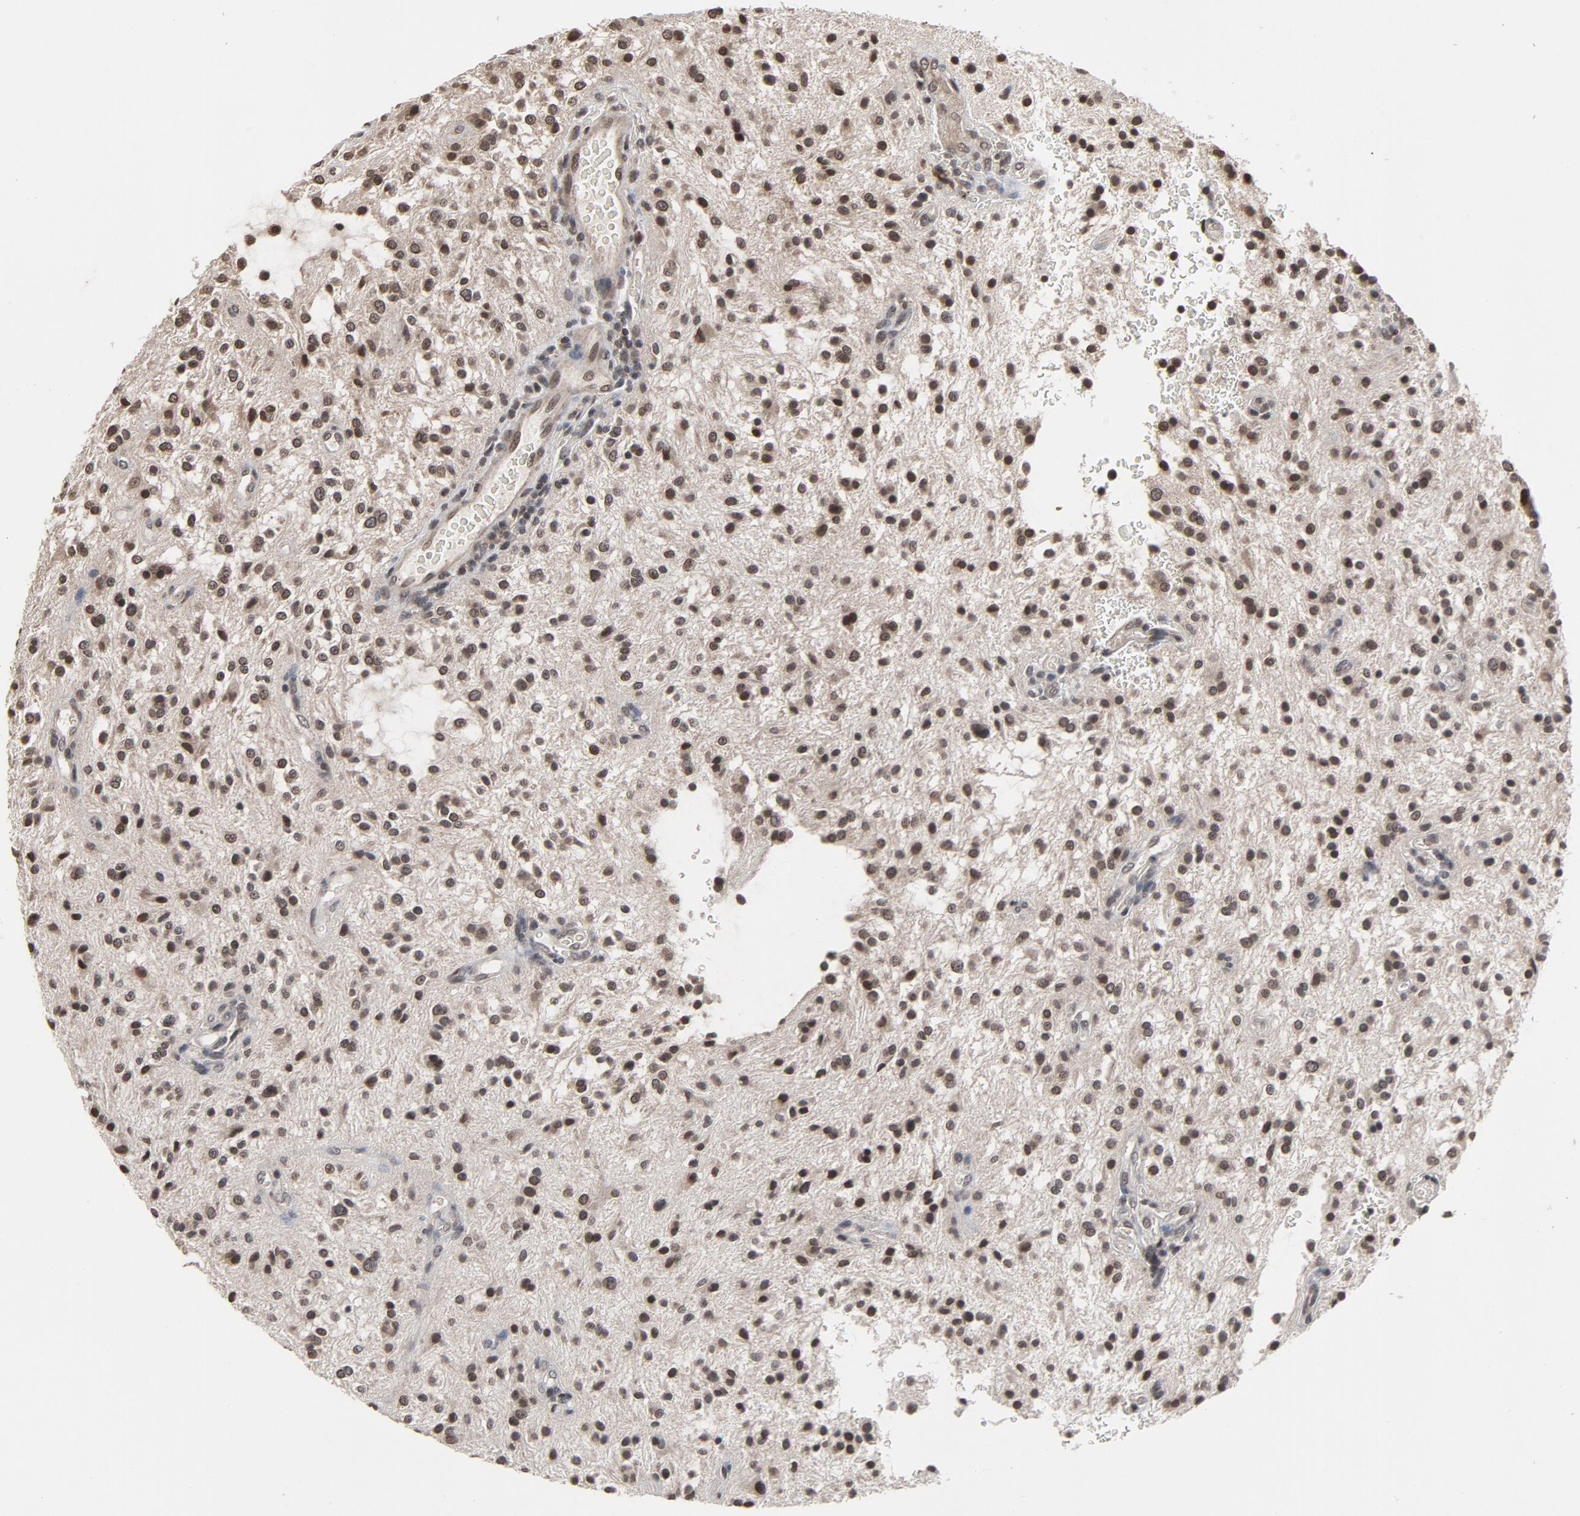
{"staining": {"intensity": "moderate", "quantity": ">75%", "location": "nuclear"}, "tissue": "glioma", "cell_type": "Tumor cells", "image_type": "cancer", "snomed": [{"axis": "morphology", "description": "Glioma, malignant, NOS"}, {"axis": "topography", "description": "Cerebellum"}], "caption": "Glioma (malignant) stained for a protein (brown) exhibits moderate nuclear positive positivity in approximately >75% of tumor cells.", "gene": "POM121", "patient": {"sex": "female", "age": 10}}